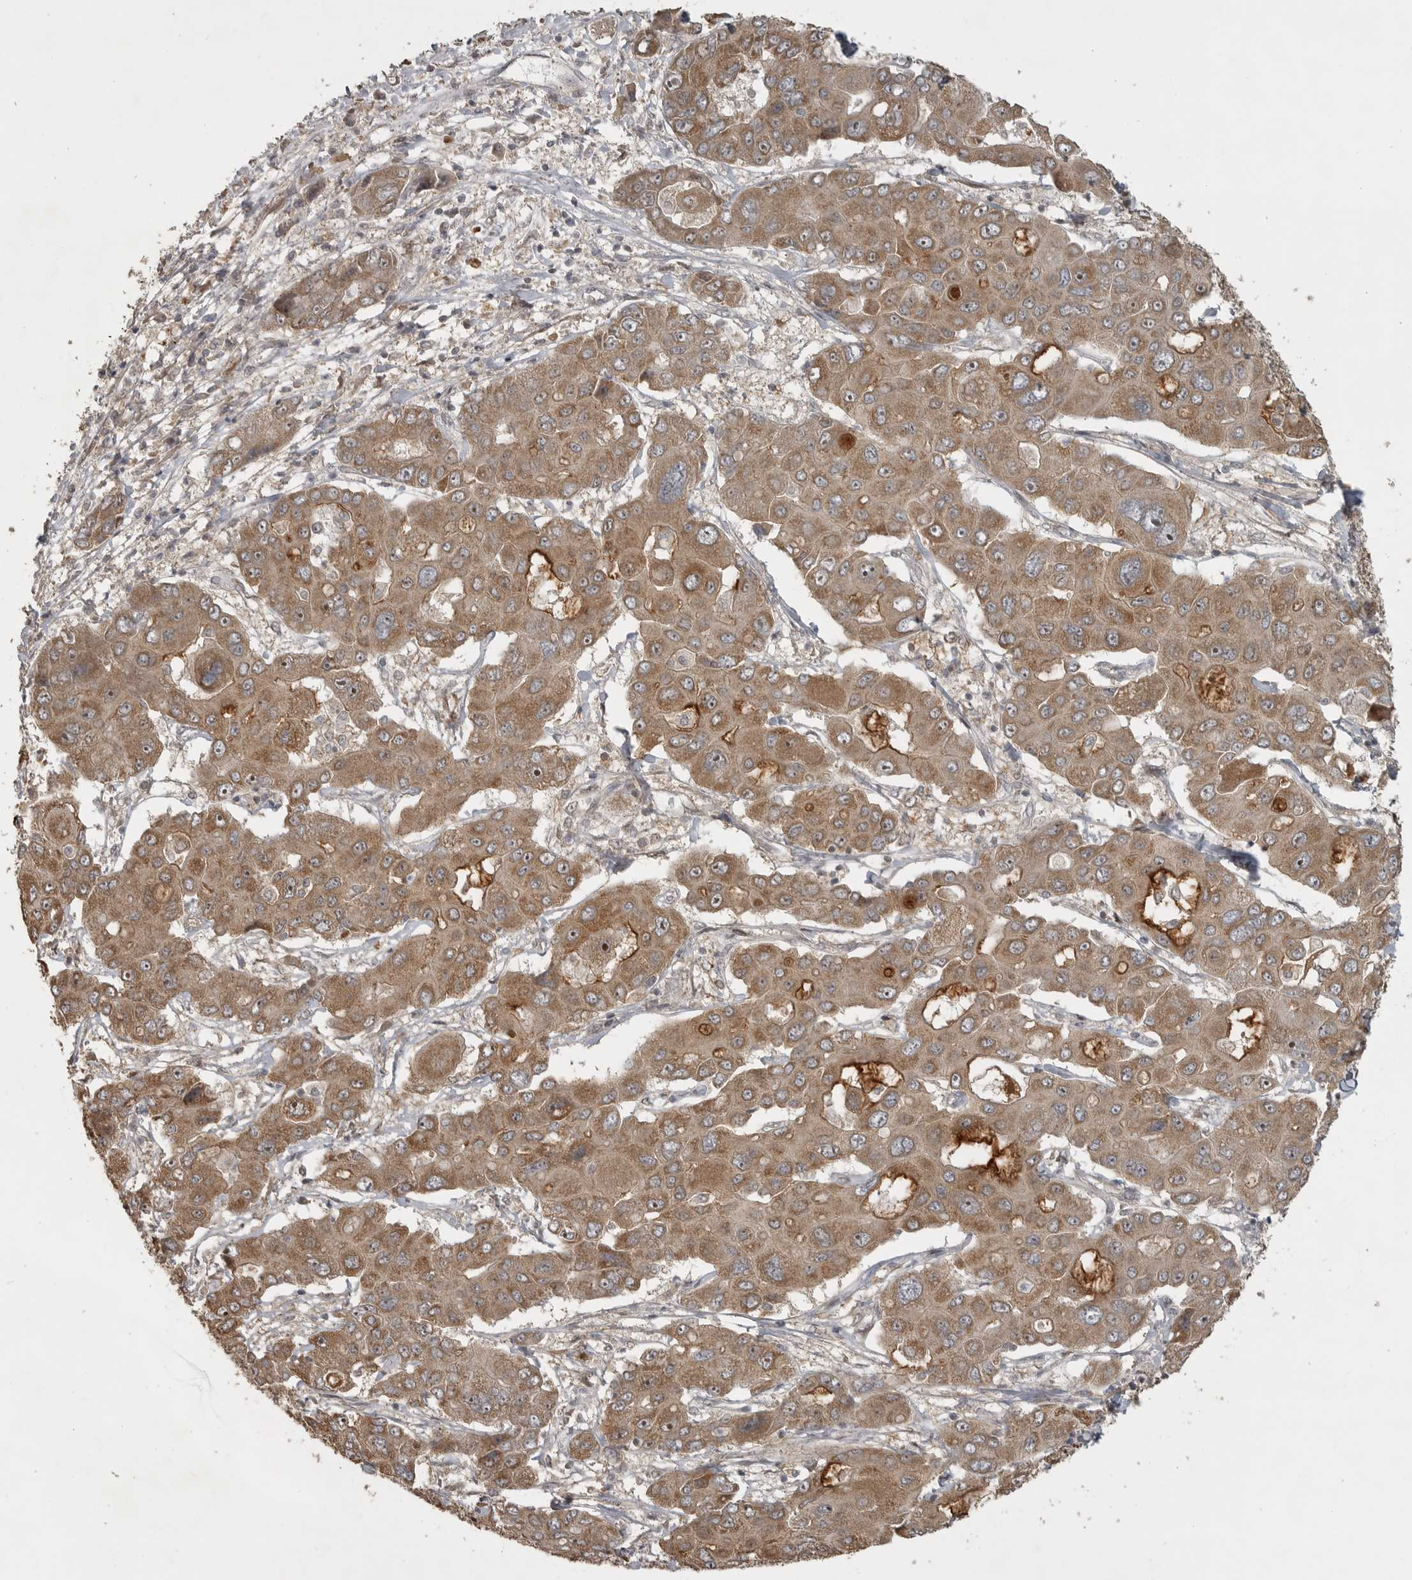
{"staining": {"intensity": "moderate", "quantity": ">75%", "location": "cytoplasmic/membranous"}, "tissue": "liver cancer", "cell_type": "Tumor cells", "image_type": "cancer", "snomed": [{"axis": "morphology", "description": "Cholangiocarcinoma"}, {"axis": "topography", "description": "Liver"}], "caption": "Liver cancer (cholangiocarcinoma) was stained to show a protein in brown. There is medium levels of moderate cytoplasmic/membranous staining in approximately >75% of tumor cells. (Brightfield microscopy of DAB IHC at high magnification).", "gene": "LLGL1", "patient": {"sex": "male", "age": 67}}